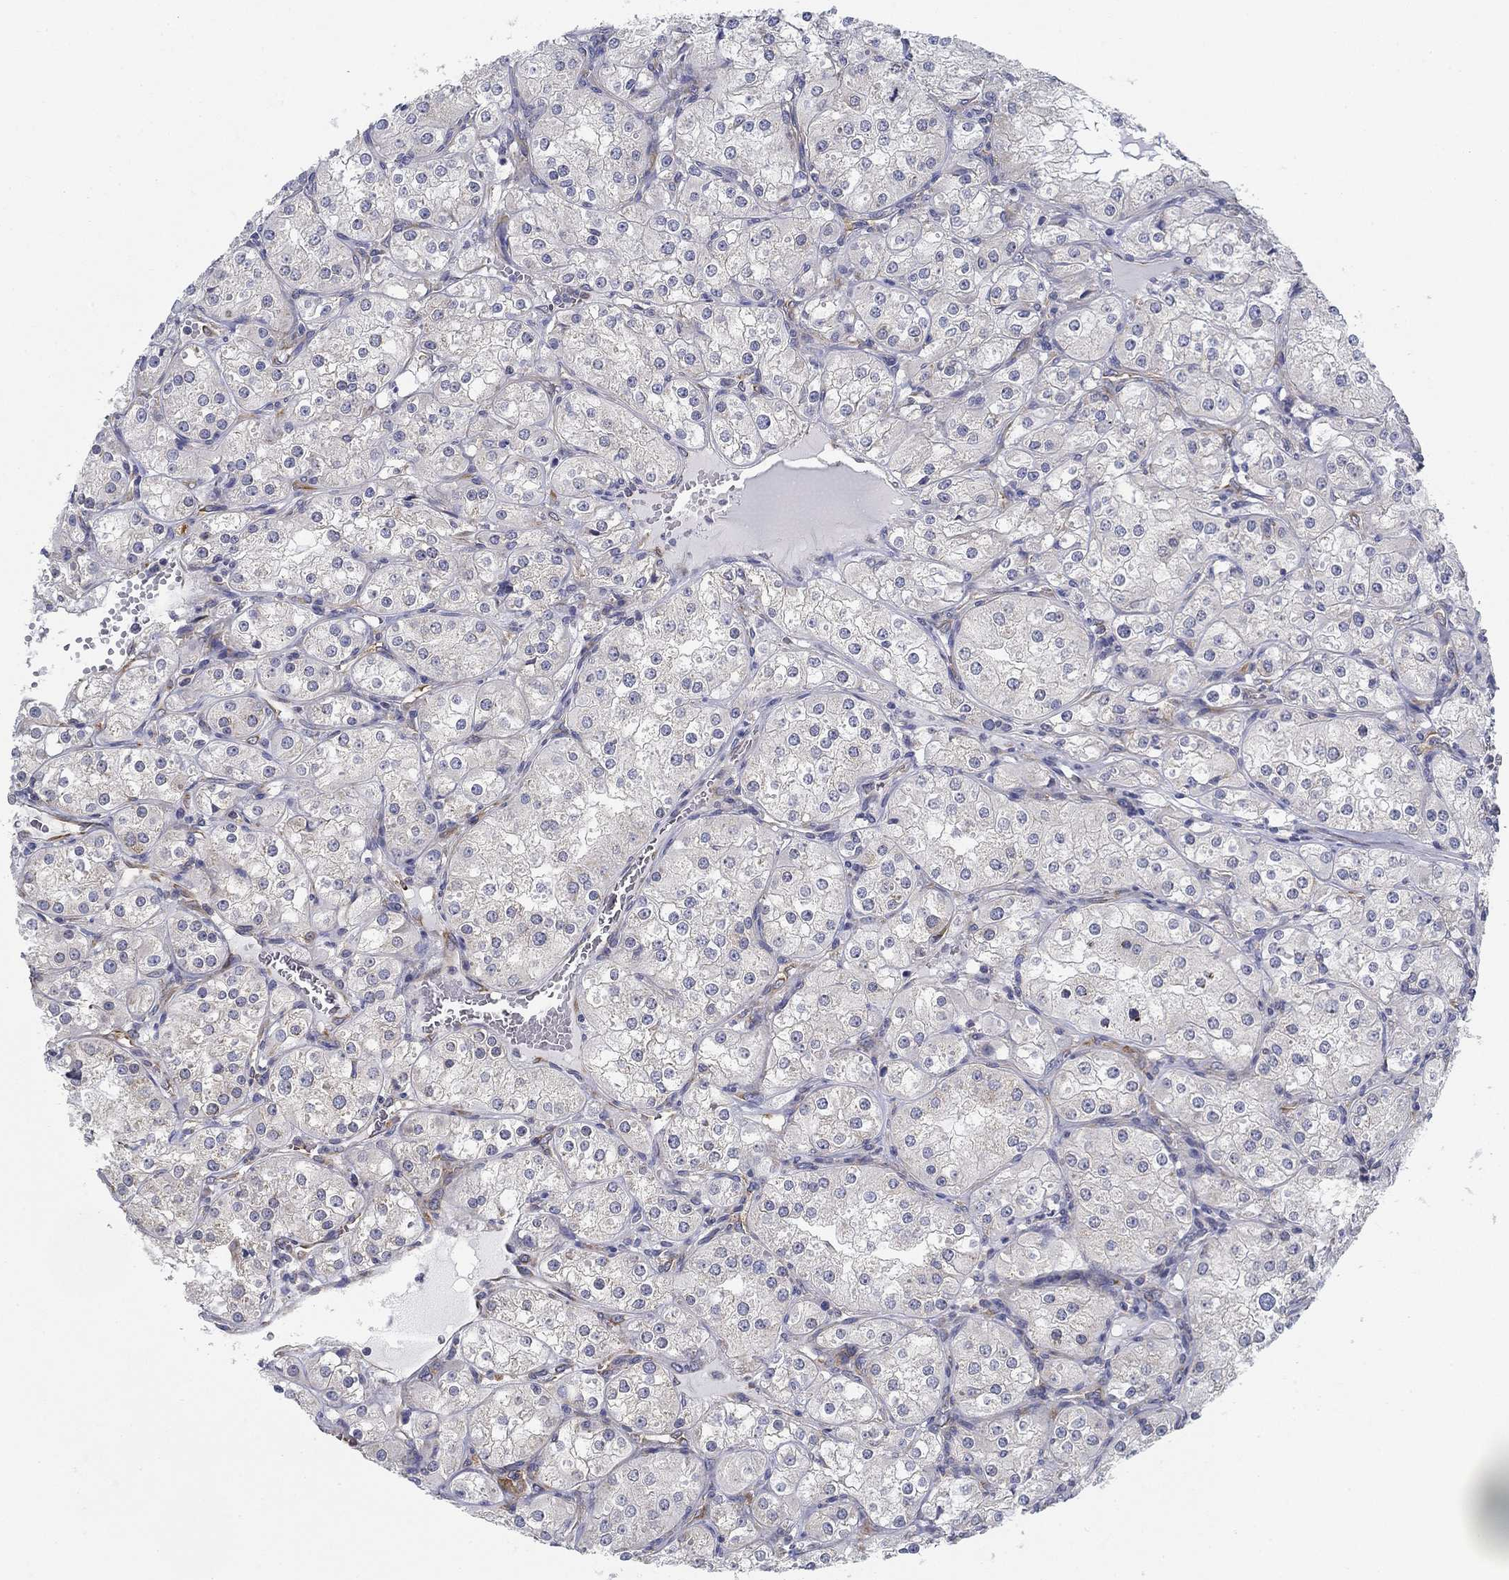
{"staining": {"intensity": "negative", "quantity": "none", "location": "none"}, "tissue": "renal cancer", "cell_type": "Tumor cells", "image_type": "cancer", "snomed": [{"axis": "morphology", "description": "Adenocarcinoma, NOS"}, {"axis": "topography", "description": "Kidney"}], "caption": "Immunohistochemistry (IHC) micrograph of neoplastic tissue: adenocarcinoma (renal) stained with DAB demonstrates no significant protein positivity in tumor cells.", "gene": "FXR1", "patient": {"sex": "male", "age": 77}}